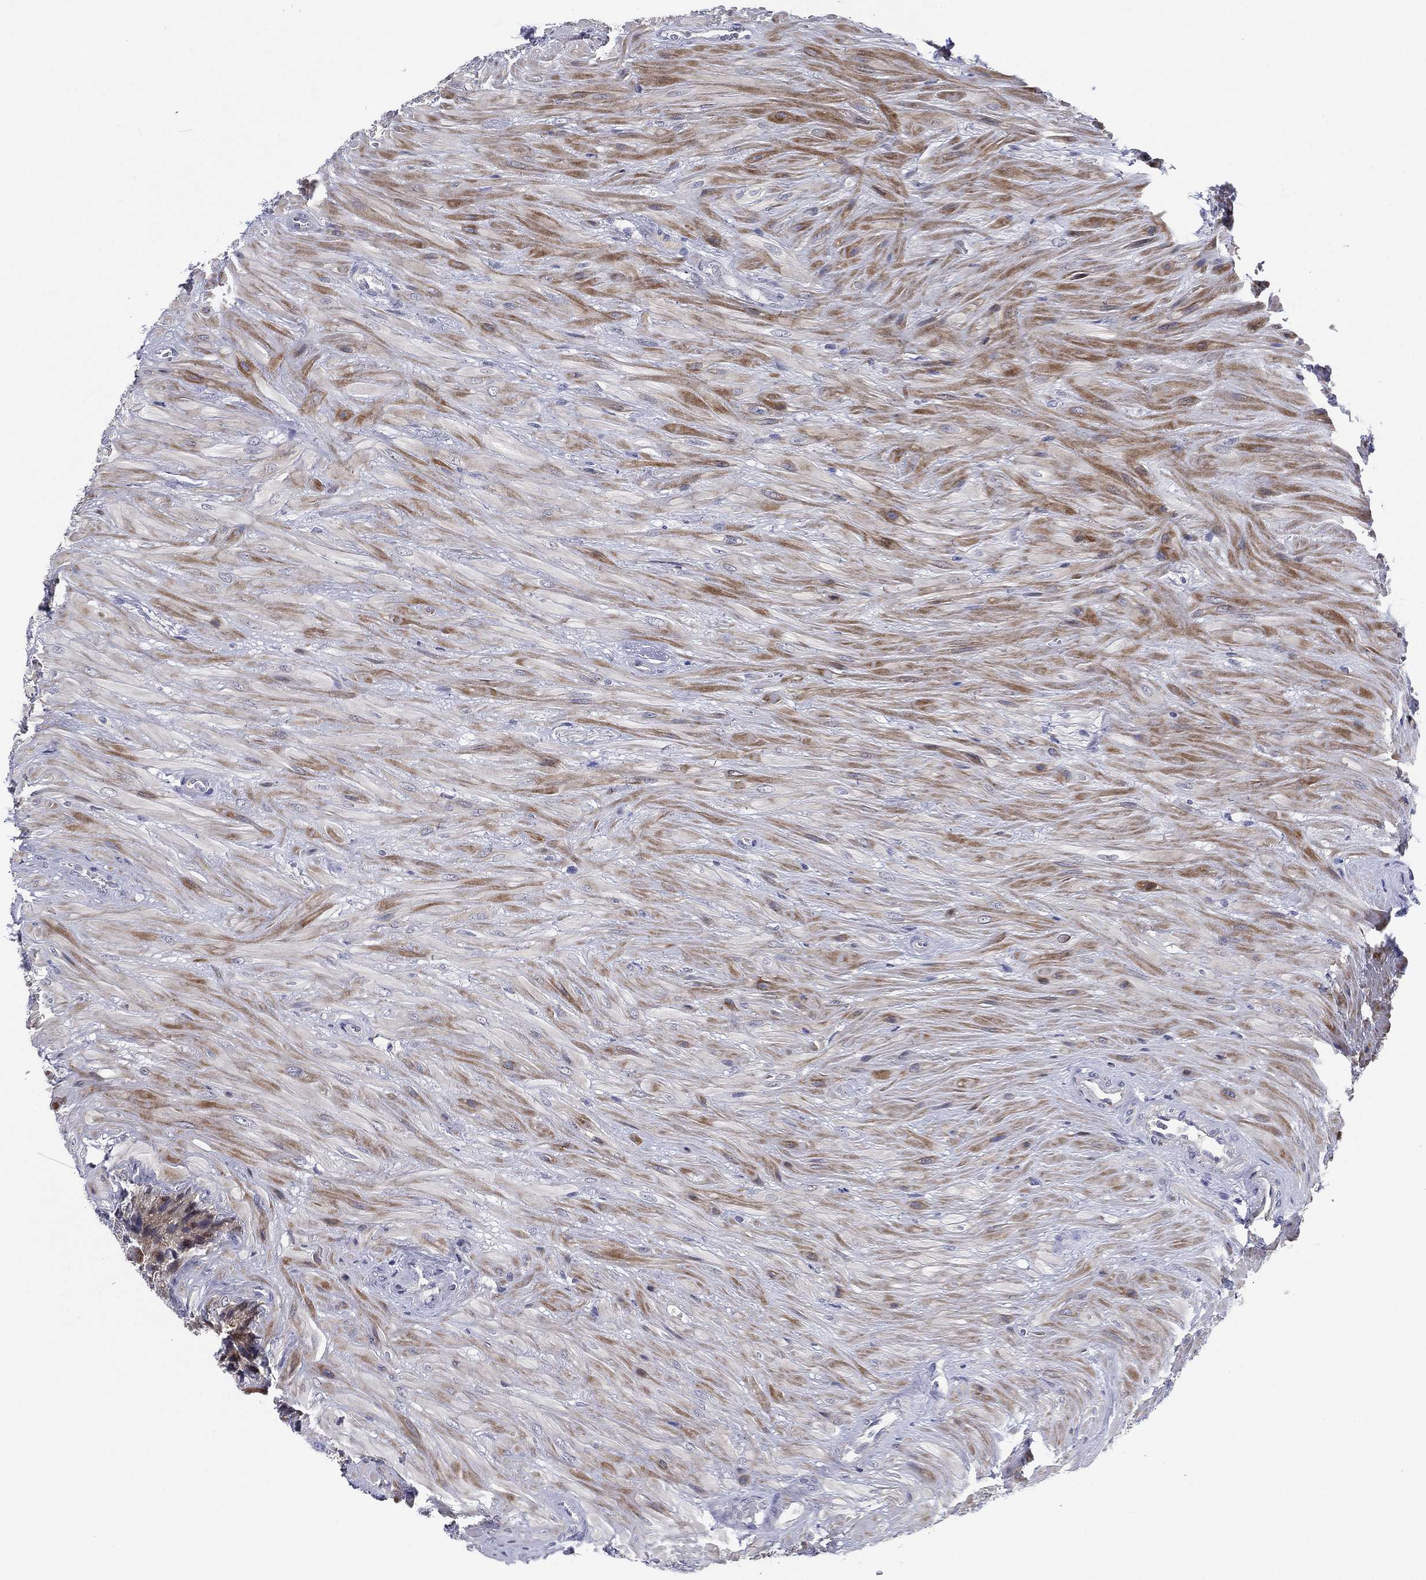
{"staining": {"intensity": "moderate", "quantity": "<25%", "location": "cytoplasmic/membranous"}, "tissue": "seminal vesicle", "cell_type": "Glandular cells", "image_type": "normal", "snomed": [{"axis": "morphology", "description": "Normal tissue, NOS"}, {"axis": "topography", "description": "Seminal veicle"}], "caption": "IHC micrograph of benign human seminal vesicle stained for a protein (brown), which exhibits low levels of moderate cytoplasmic/membranous expression in approximately <25% of glandular cells.", "gene": "UTP14A", "patient": {"sex": "male", "age": 68}}